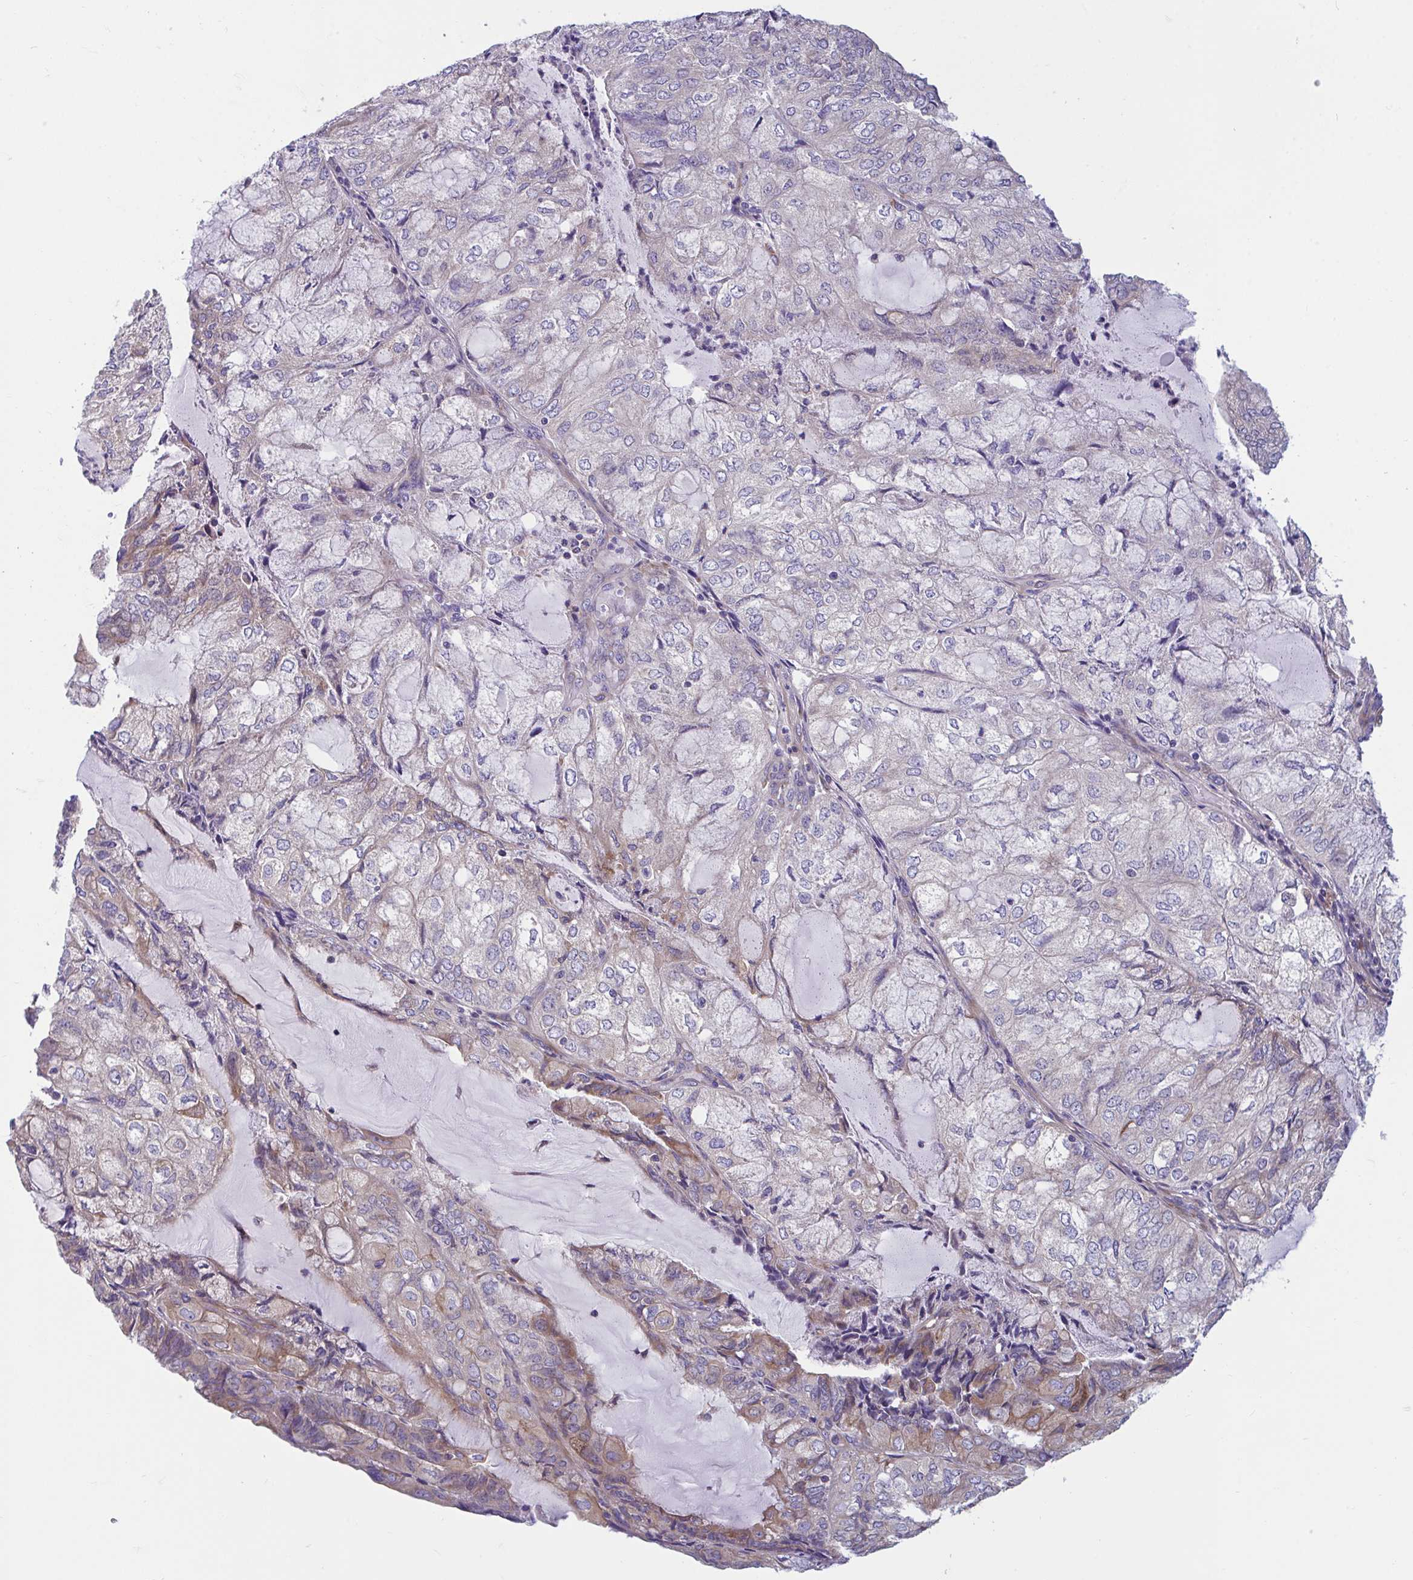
{"staining": {"intensity": "moderate", "quantity": "<25%", "location": "cytoplasmic/membranous"}, "tissue": "endometrial cancer", "cell_type": "Tumor cells", "image_type": "cancer", "snomed": [{"axis": "morphology", "description": "Adenocarcinoma, NOS"}, {"axis": "topography", "description": "Endometrium"}], "caption": "Endometrial cancer (adenocarcinoma) was stained to show a protein in brown. There is low levels of moderate cytoplasmic/membranous positivity in about <25% of tumor cells.", "gene": "WBP1", "patient": {"sex": "female", "age": 81}}